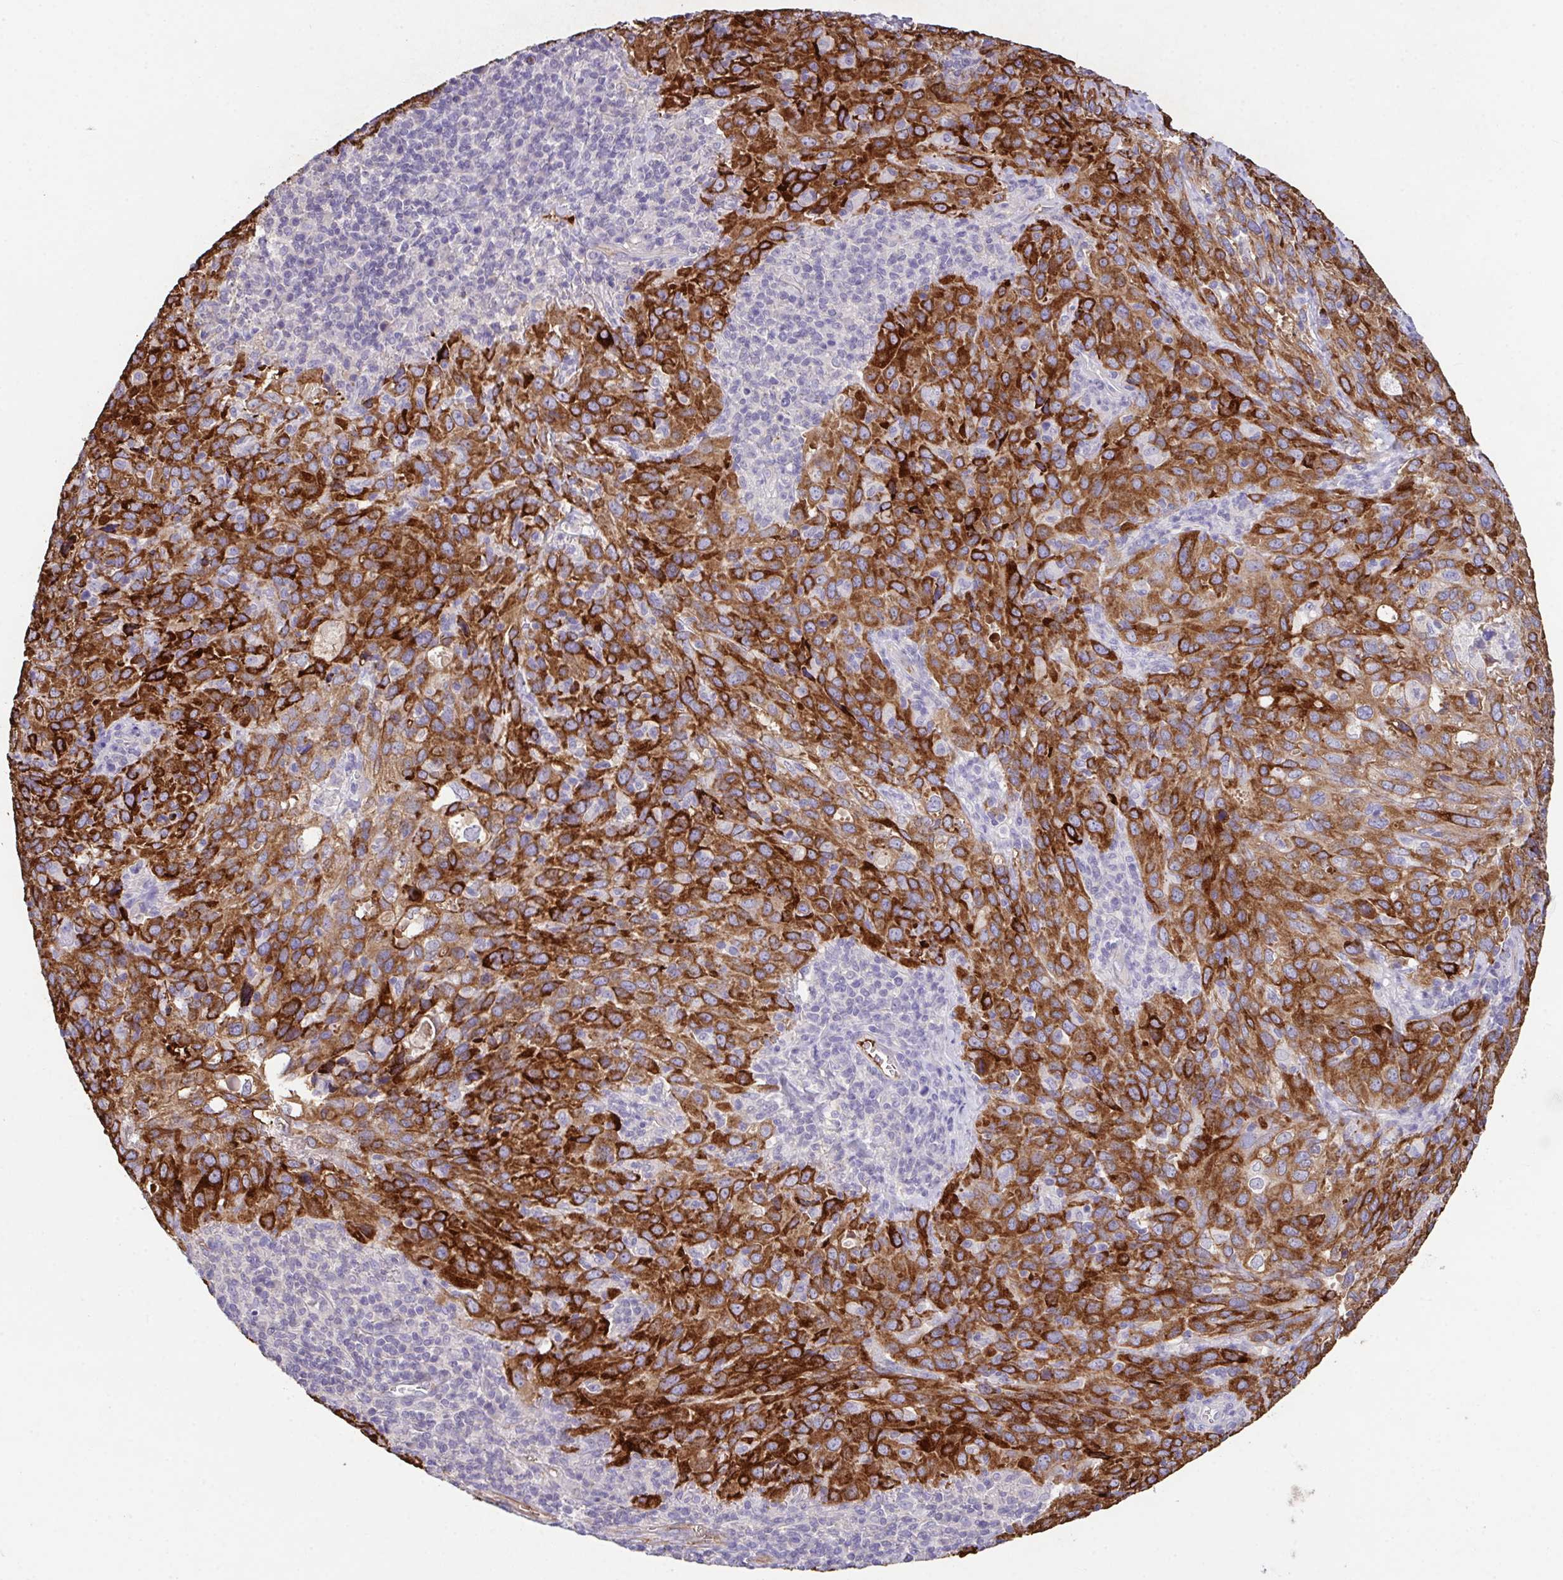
{"staining": {"intensity": "strong", "quantity": ">75%", "location": "cytoplasmic/membranous"}, "tissue": "cervical cancer", "cell_type": "Tumor cells", "image_type": "cancer", "snomed": [{"axis": "morphology", "description": "Squamous cell carcinoma, NOS"}, {"axis": "topography", "description": "Cervix"}], "caption": "Immunohistochemical staining of human cervical cancer demonstrates high levels of strong cytoplasmic/membranous expression in about >75% of tumor cells. Ihc stains the protein in brown and the nuclei are stained blue.", "gene": "ZNF813", "patient": {"sex": "female", "age": 51}}